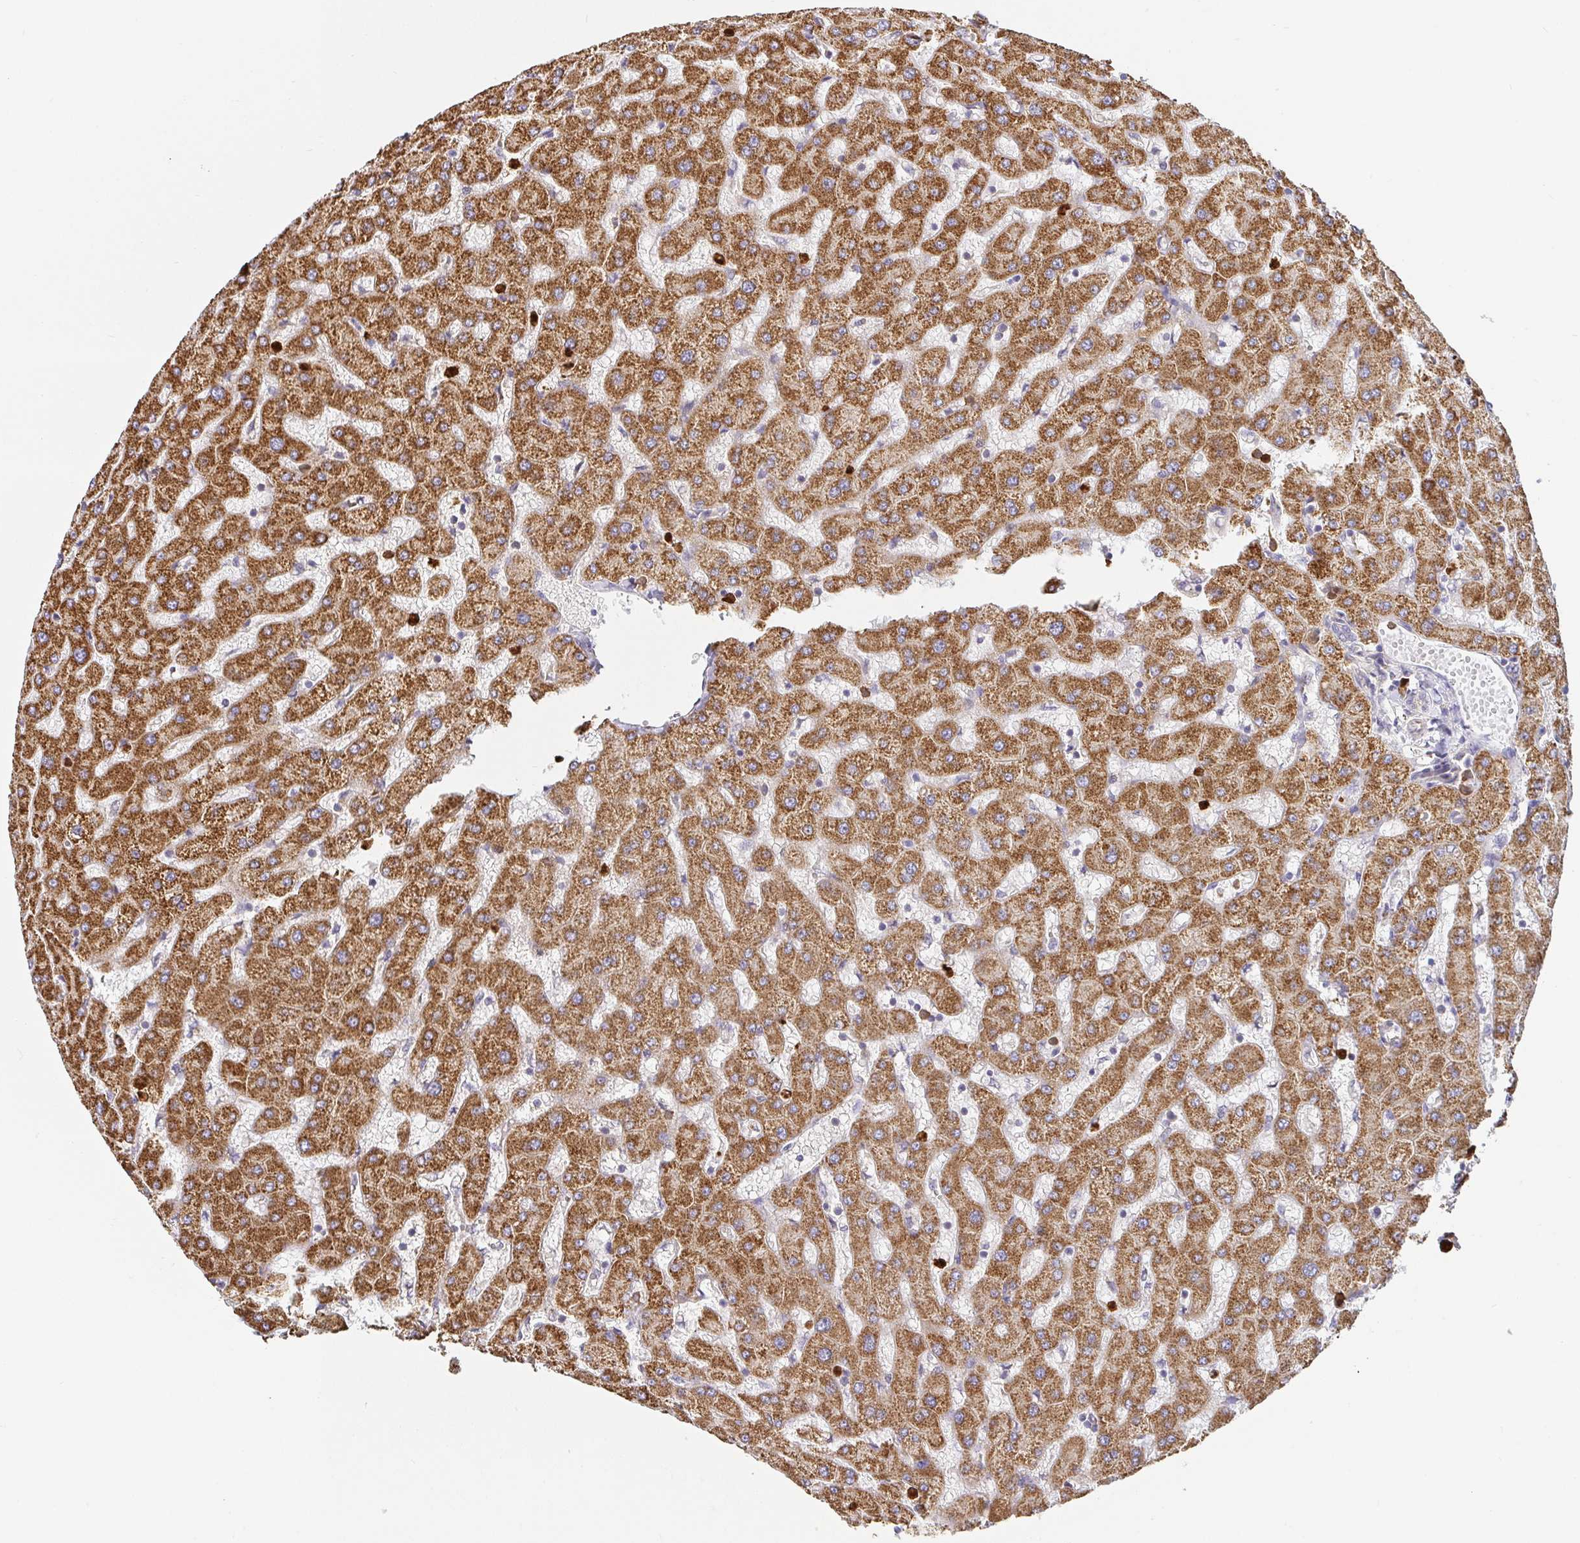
{"staining": {"intensity": "weak", "quantity": "25%-75%", "location": "cytoplasmic/membranous"}, "tissue": "liver", "cell_type": "Cholangiocytes", "image_type": "normal", "snomed": [{"axis": "morphology", "description": "Normal tissue, NOS"}, {"axis": "topography", "description": "Liver"}], "caption": "A low amount of weak cytoplasmic/membranous positivity is appreciated in about 25%-75% of cholangiocytes in benign liver. The staining is performed using DAB (3,3'-diaminobenzidine) brown chromogen to label protein expression. The nuclei are counter-stained blue using hematoxylin.", "gene": "PDPK1", "patient": {"sex": "female", "age": 63}}